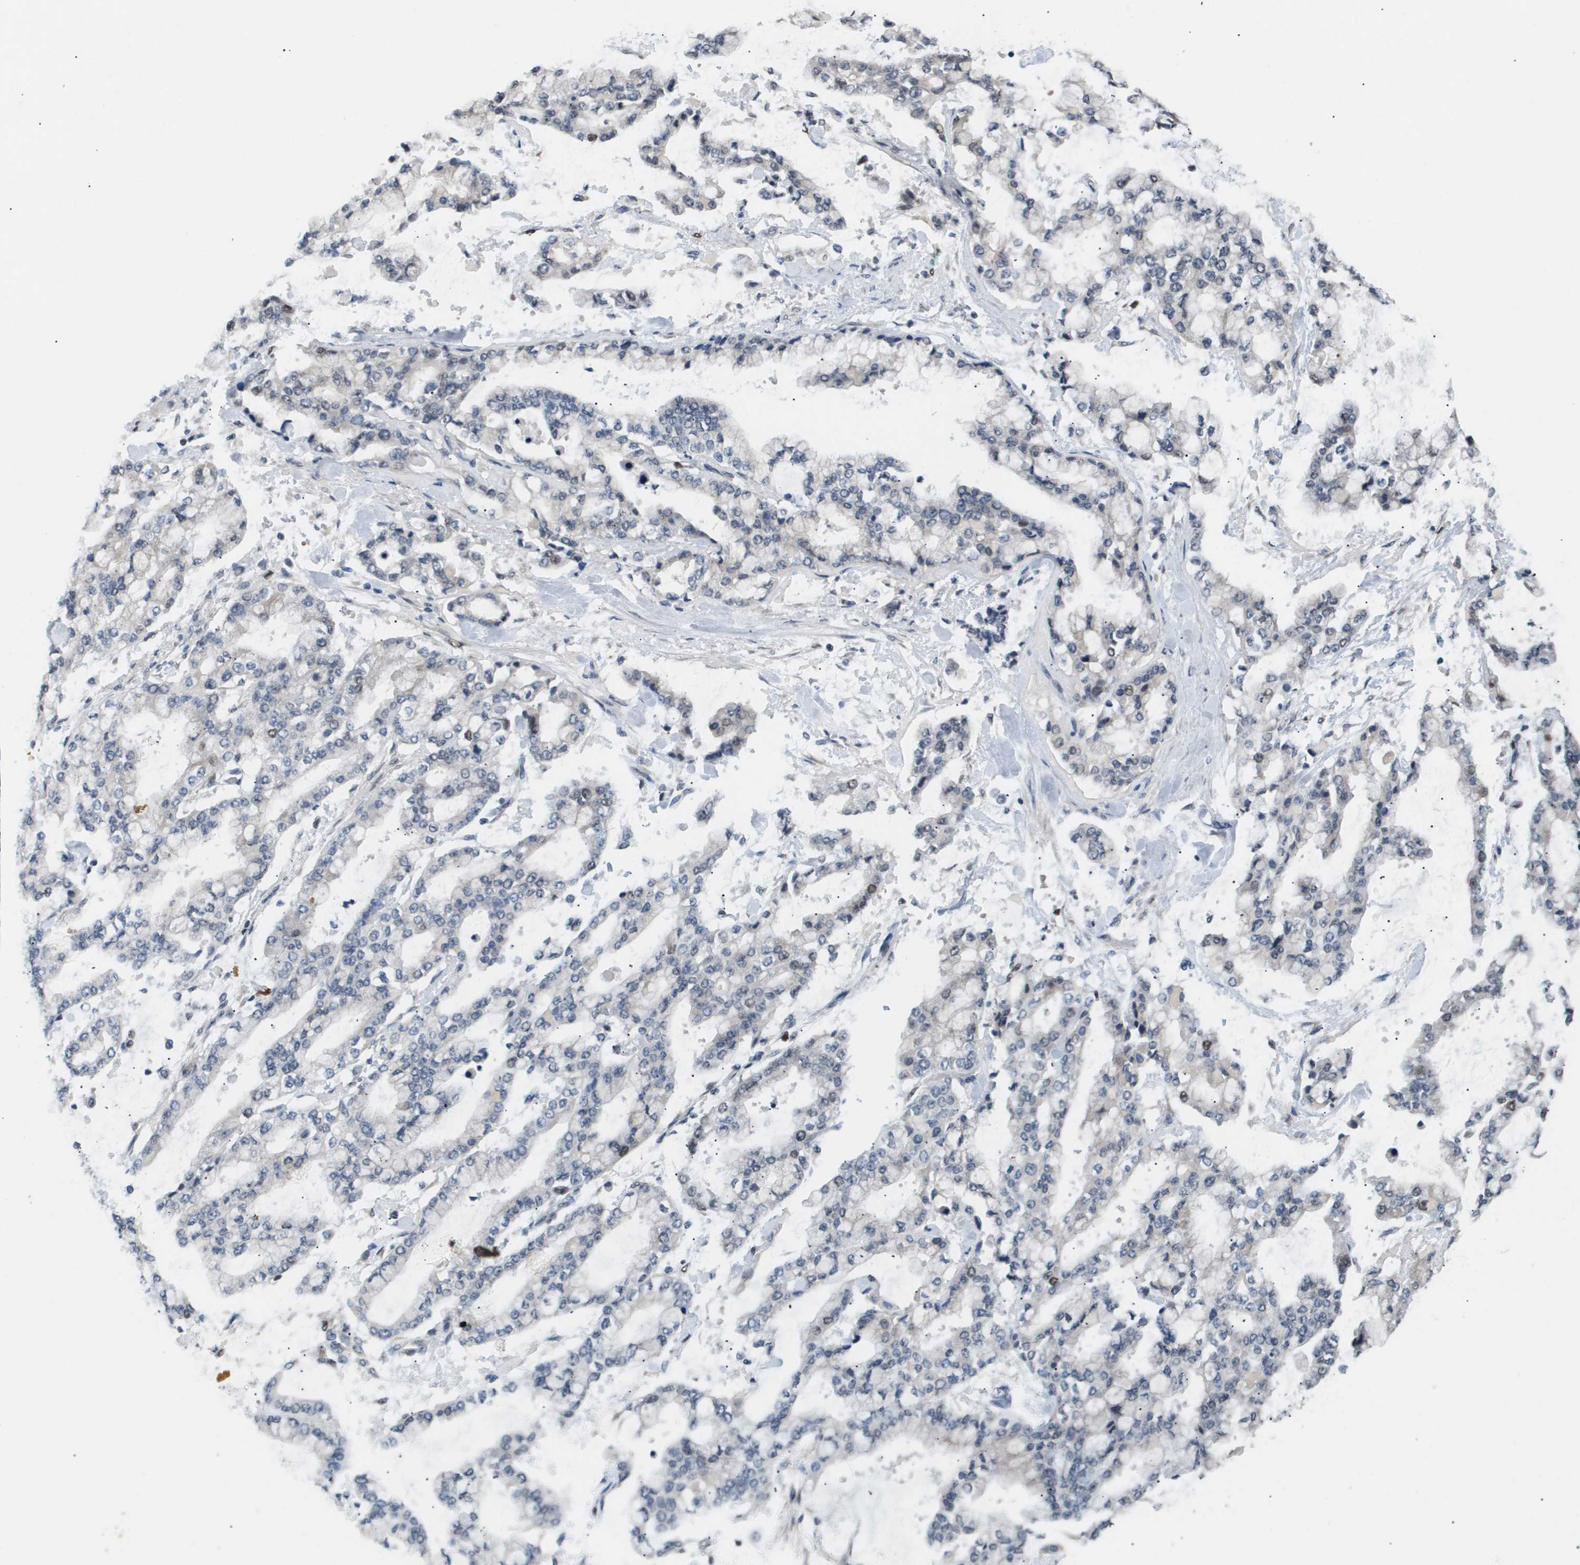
{"staining": {"intensity": "weak", "quantity": "<25%", "location": "nuclear"}, "tissue": "stomach cancer", "cell_type": "Tumor cells", "image_type": "cancer", "snomed": [{"axis": "morphology", "description": "Normal tissue, NOS"}, {"axis": "morphology", "description": "Adenocarcinoma, NOS"}, {"axis": "topography", "description": "Stomach, upper"}, {"axis": "topography", "description": "Stomach"}], "caption": "Tumor cells are negative for protein expression in human stomach cancer (adenocarcinoma).", "gene": "ANAPC2", "patient": {"sex": "male", "age": 76}}